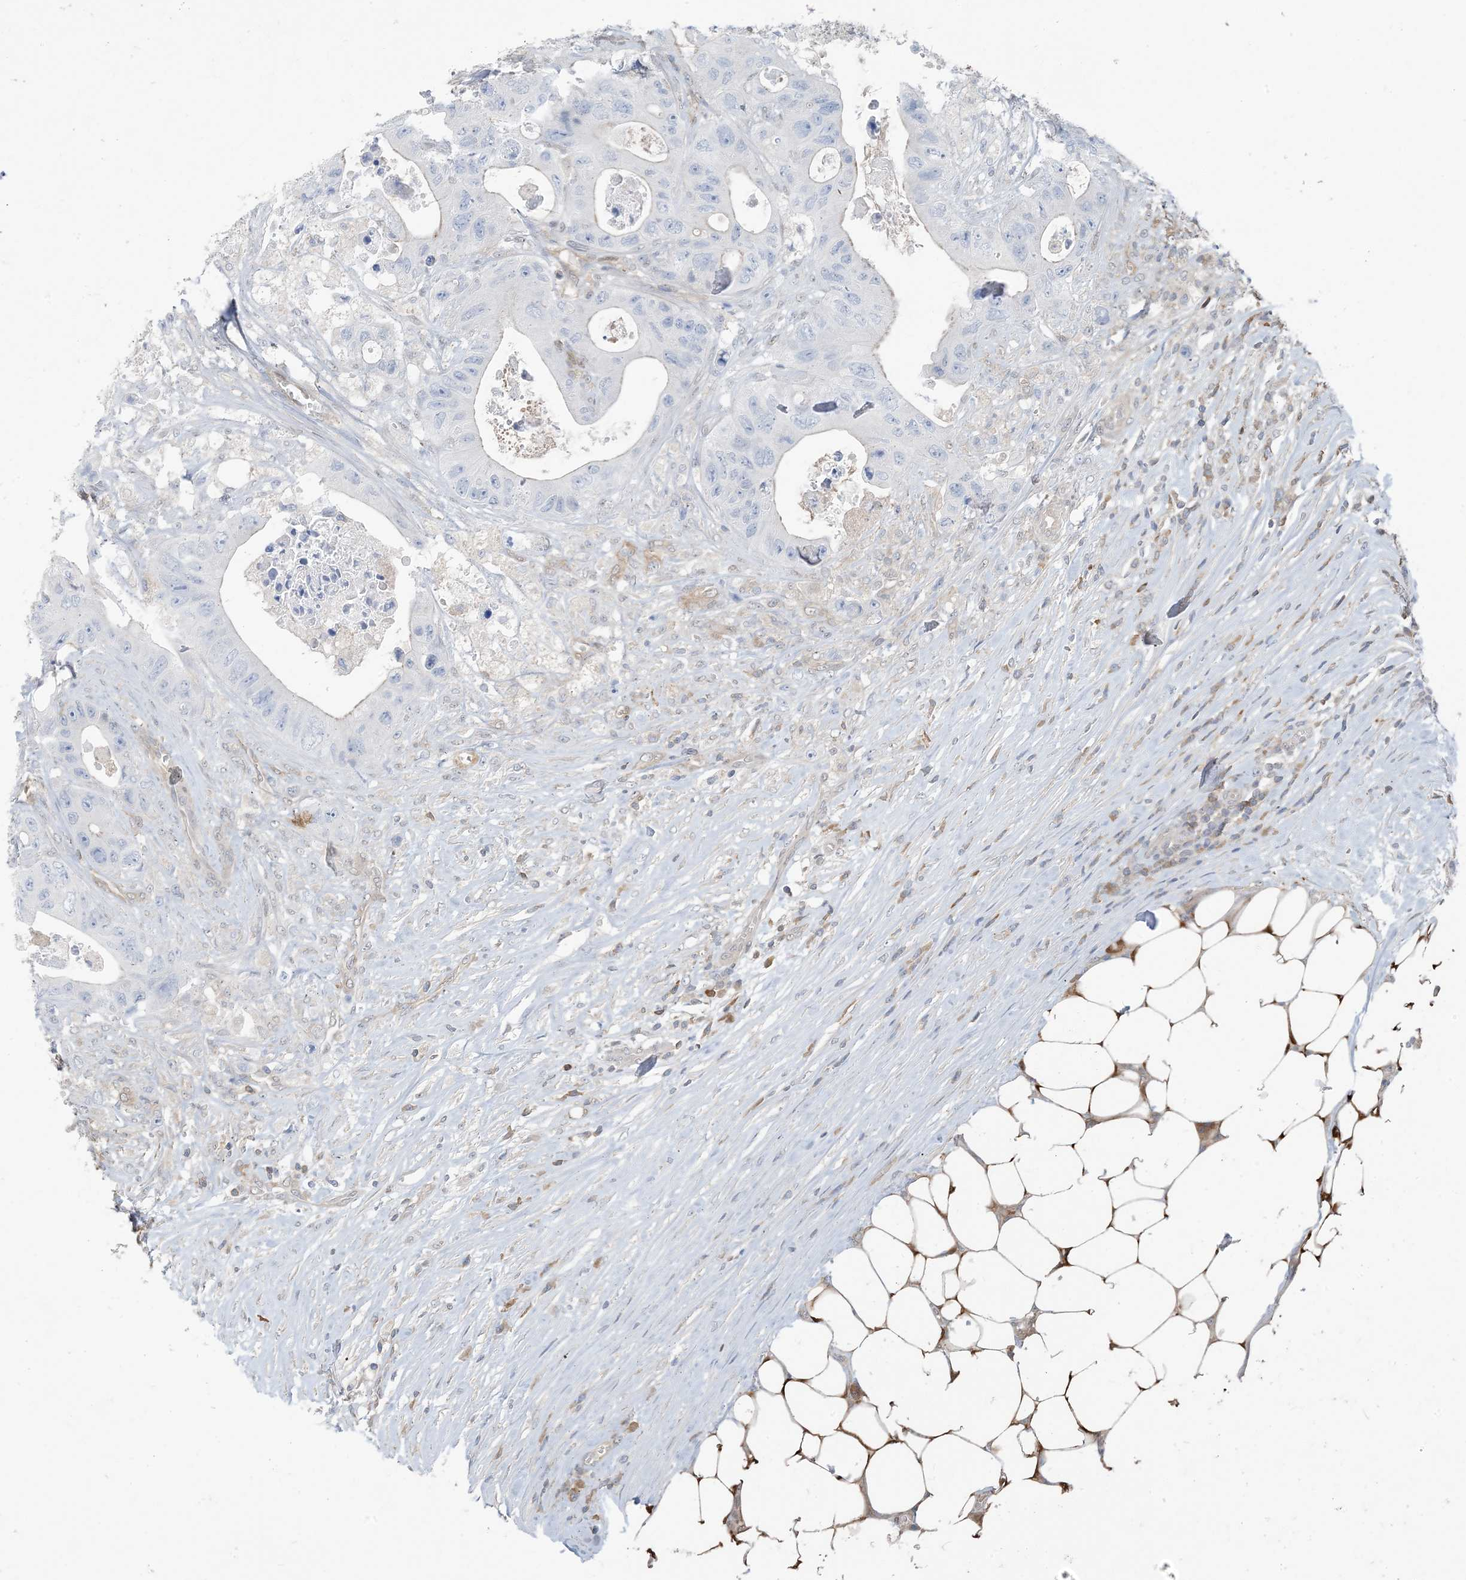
{"staining": {"intensity": "negative", "quantity": "none", "location": "none"}, "tissue": "colorectal cancer", "cell_type": "Tumor cells", "image_type": "cancer", "snomed": [{"axis": "morphology", "description": "Adenocarcinoma, NOS"}, {"axis": "topography", "description": "Colon"}], "caption": "Immunohistochemistry (IHC) of human adenocarcinoma (colorectal) displays no staining in tumor cells.", "gene": "ZC3H12A", "patient": {"sex": "female", "age": 46}}